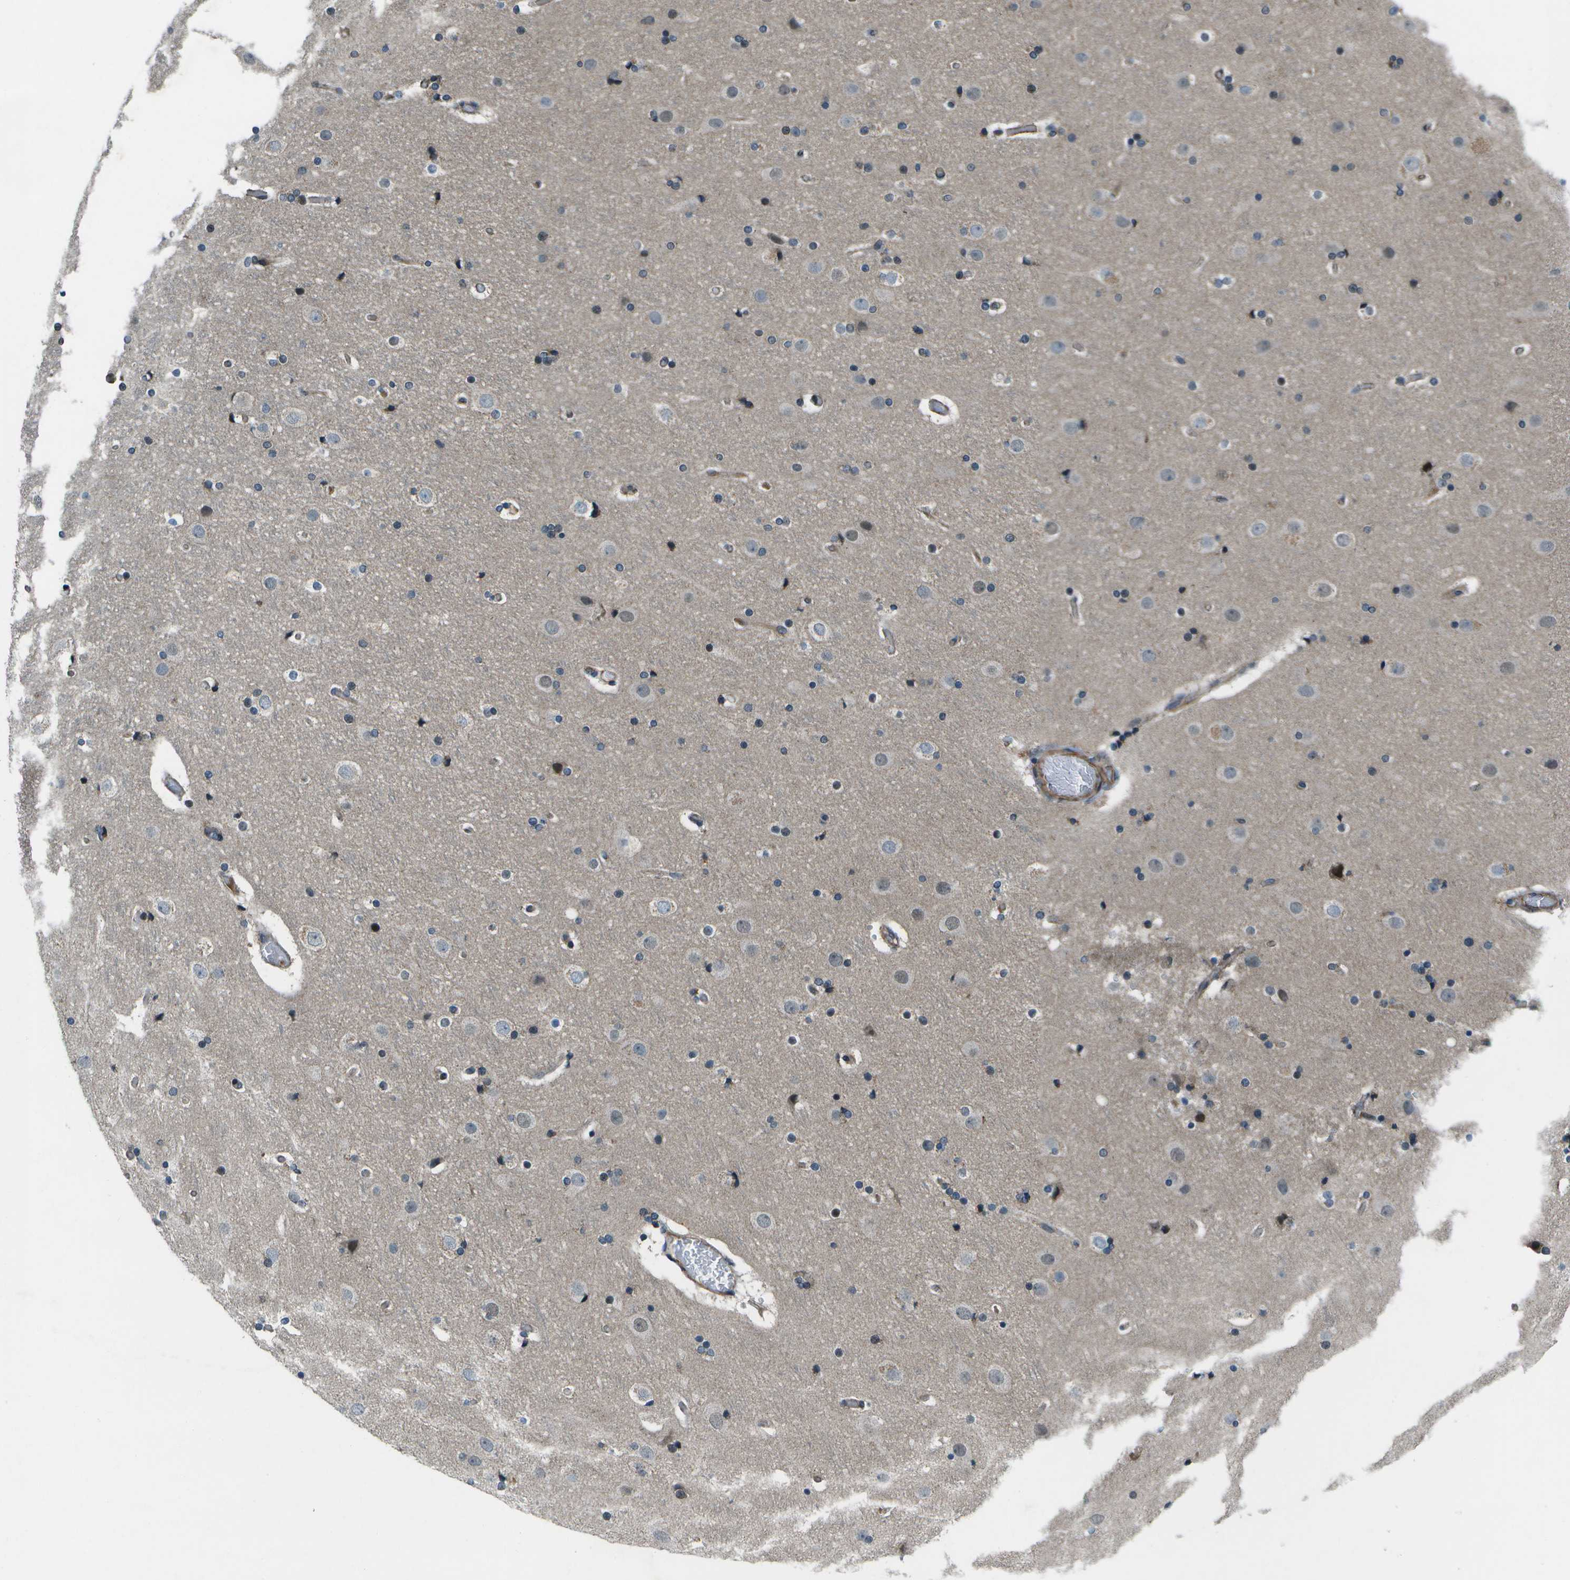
{"staining": {"intensity": "moderate", "quantity": "25%-75%", "location": "cytoplasmic/membranous"}, "tissue": "cerebral cortex", "cell_type": "Endothelial cells", "image_type": "normal", "snomed": [{"axis": "morphology", "description": "Normal tissue, NOS"}, {"axis": "topography", "description": "Cerebral cortex"}], "caption": "Protein staining of benign cerebral cortex shows moderate cytoplasmic/membranous positivity in approximately 25%-75% of endothelial cells.", "gene": "EIF2AK1", "patient": {"sex": "male", "age": 57}}